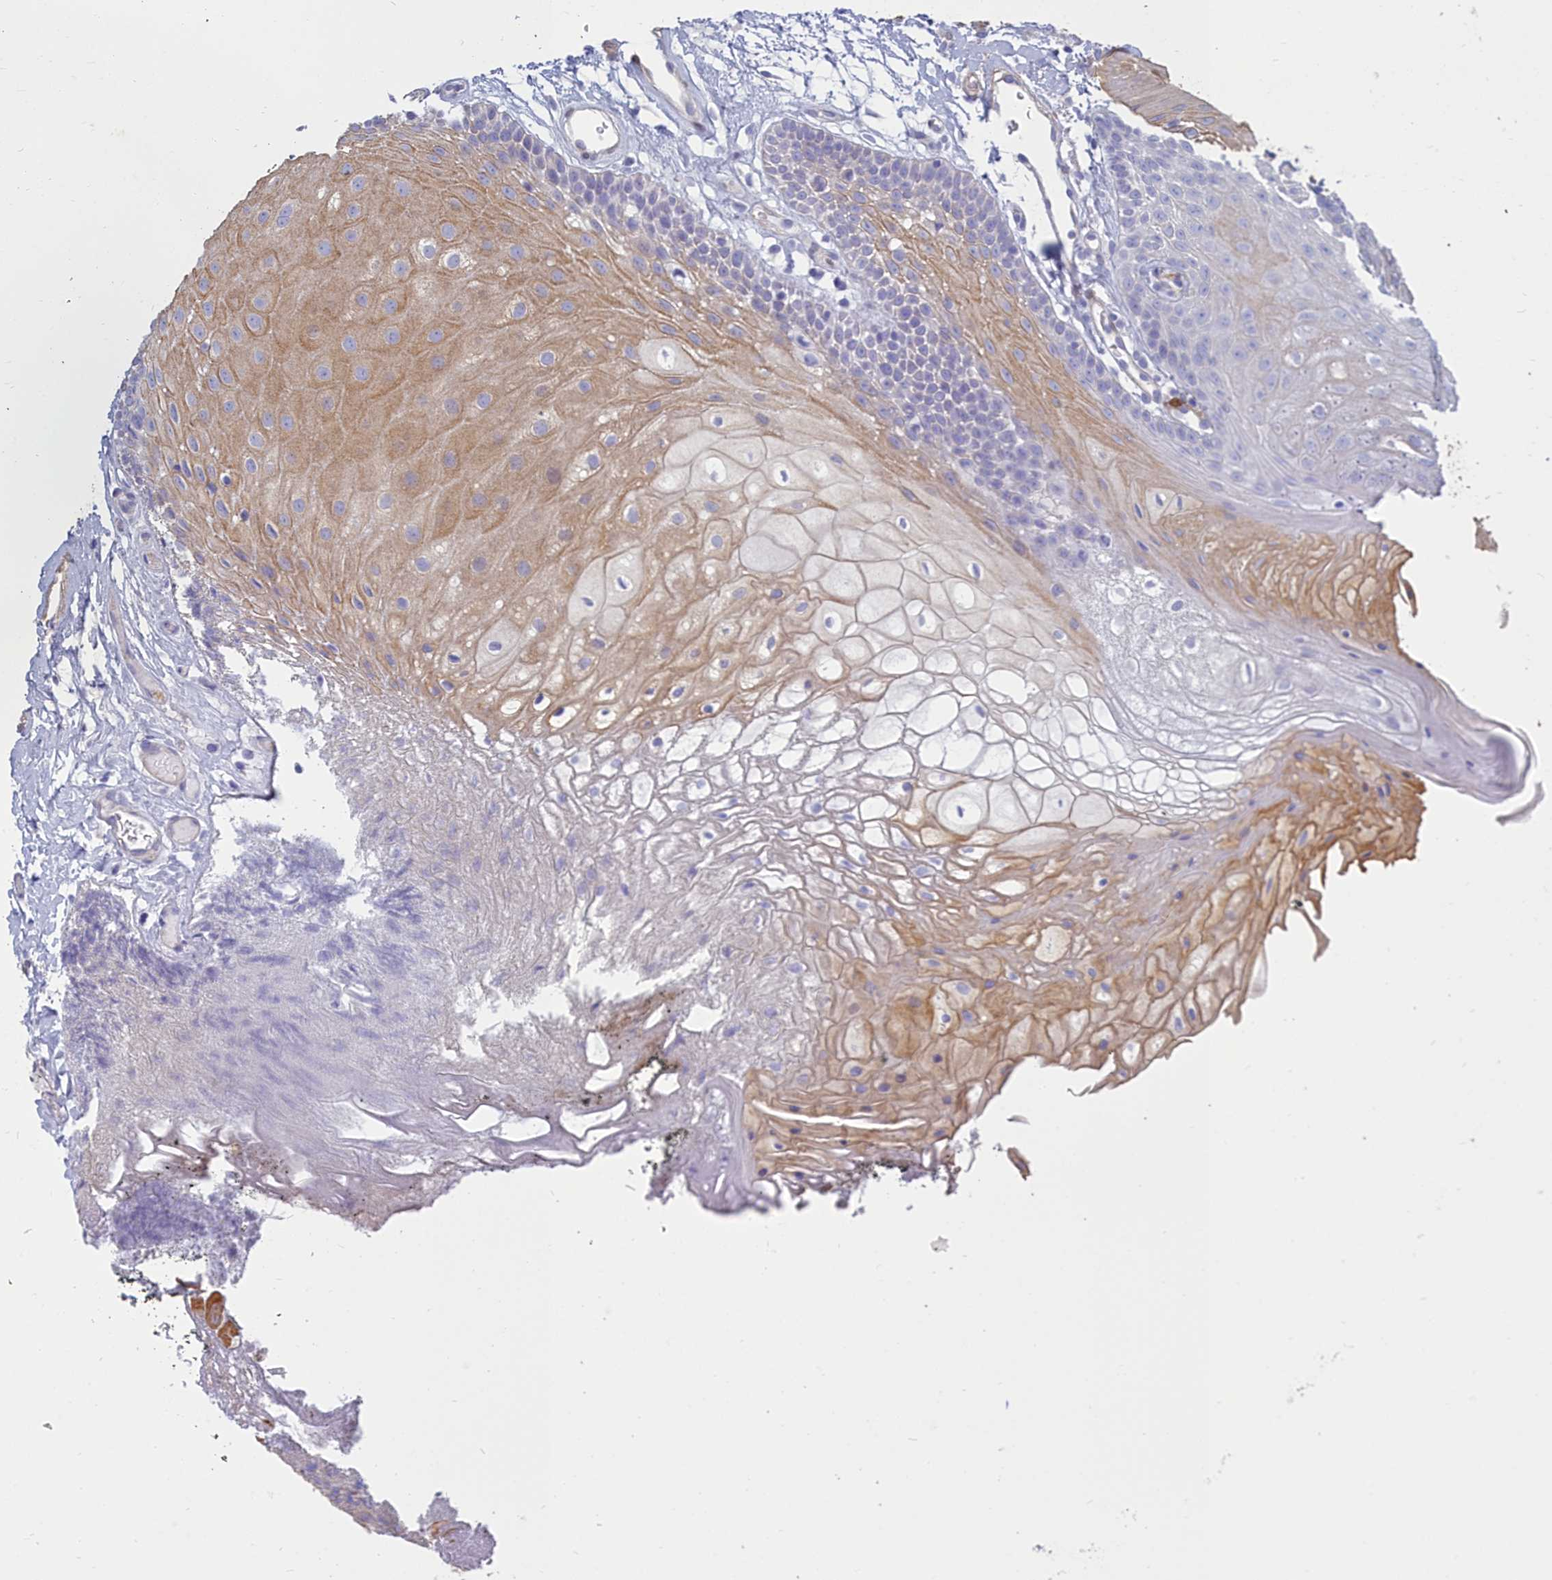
{"staining": {"intensity": "moderate", "quantity": "25%-75%", "location": "cytoplasmic/membranous"}, "tissue": "oral mucosa", "cell_type": "Squamous epithelial cells", "image_type": "normal", "snomed": [{"axis": "morphology", "description": "Normal tissue, NOS"}, {"axis": "topography", "description": "Oral tissue"}], "caption": "Moderate cytoplasmic/membranous positivity is appreciated in approximately 25%-75% of squamous epithelial cells in benign oral mucosa.", "gene": "PPP1R14A", "patient": {"sex": "female", "age": 80}}